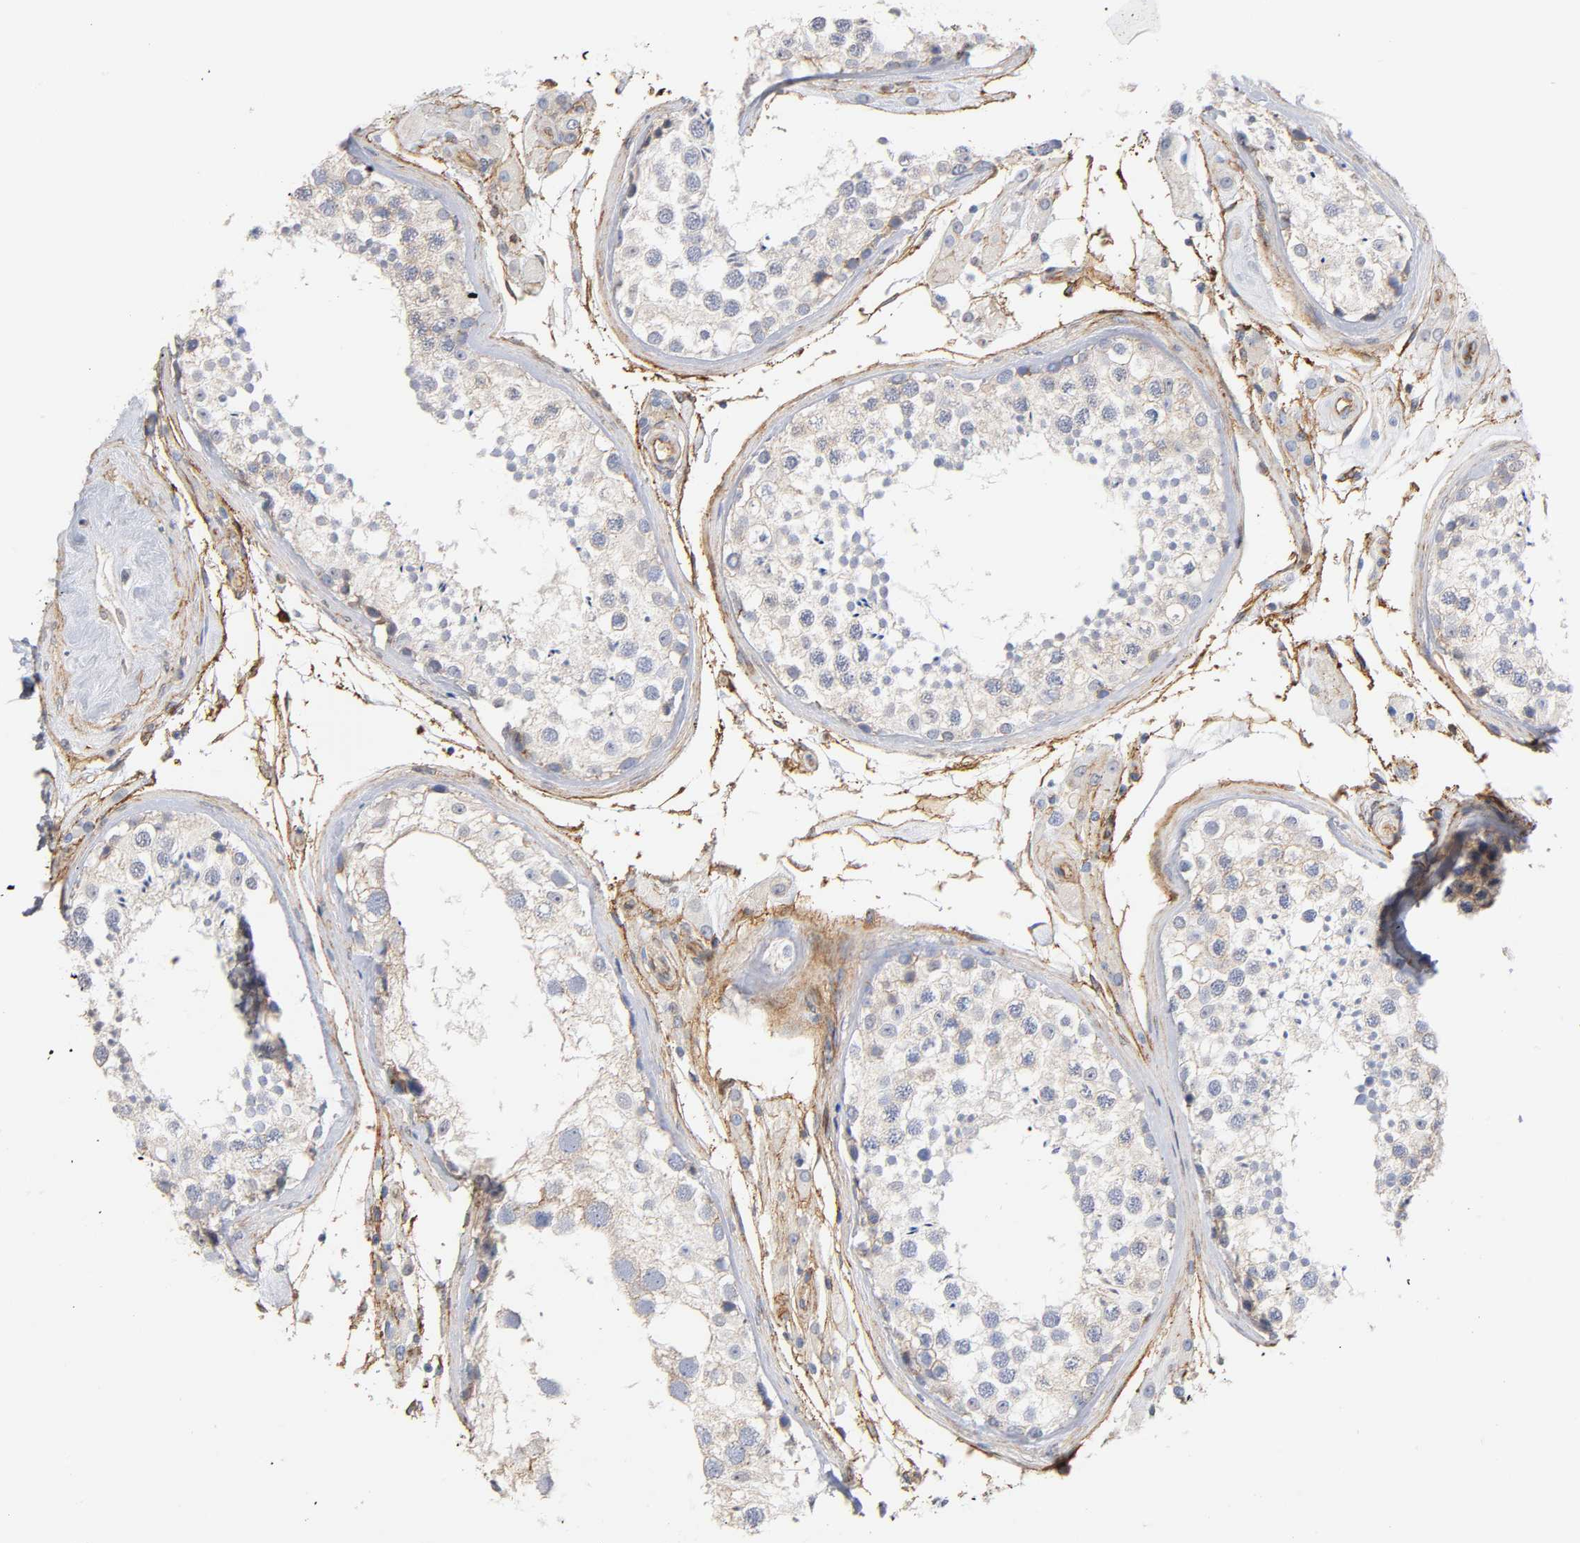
{"staining": {"intensity": "negative", "quantity": "none", "location": "none"}, "tissue": "testis", "cell_type": "Cells in seminiferous ducts", "image_type": "normal", "snomed": [{"axis": "morphology", "description": "Normal tissue, NOS"}, {"axis": "topography", "description": "Testis"}], "caption": "Benign testis was stained to show a protein in brown. There is no significant expression in cells in seminiferous ducts.", "gene": "SPTAN1", "patient": {"sex": "male", "age": 46}}